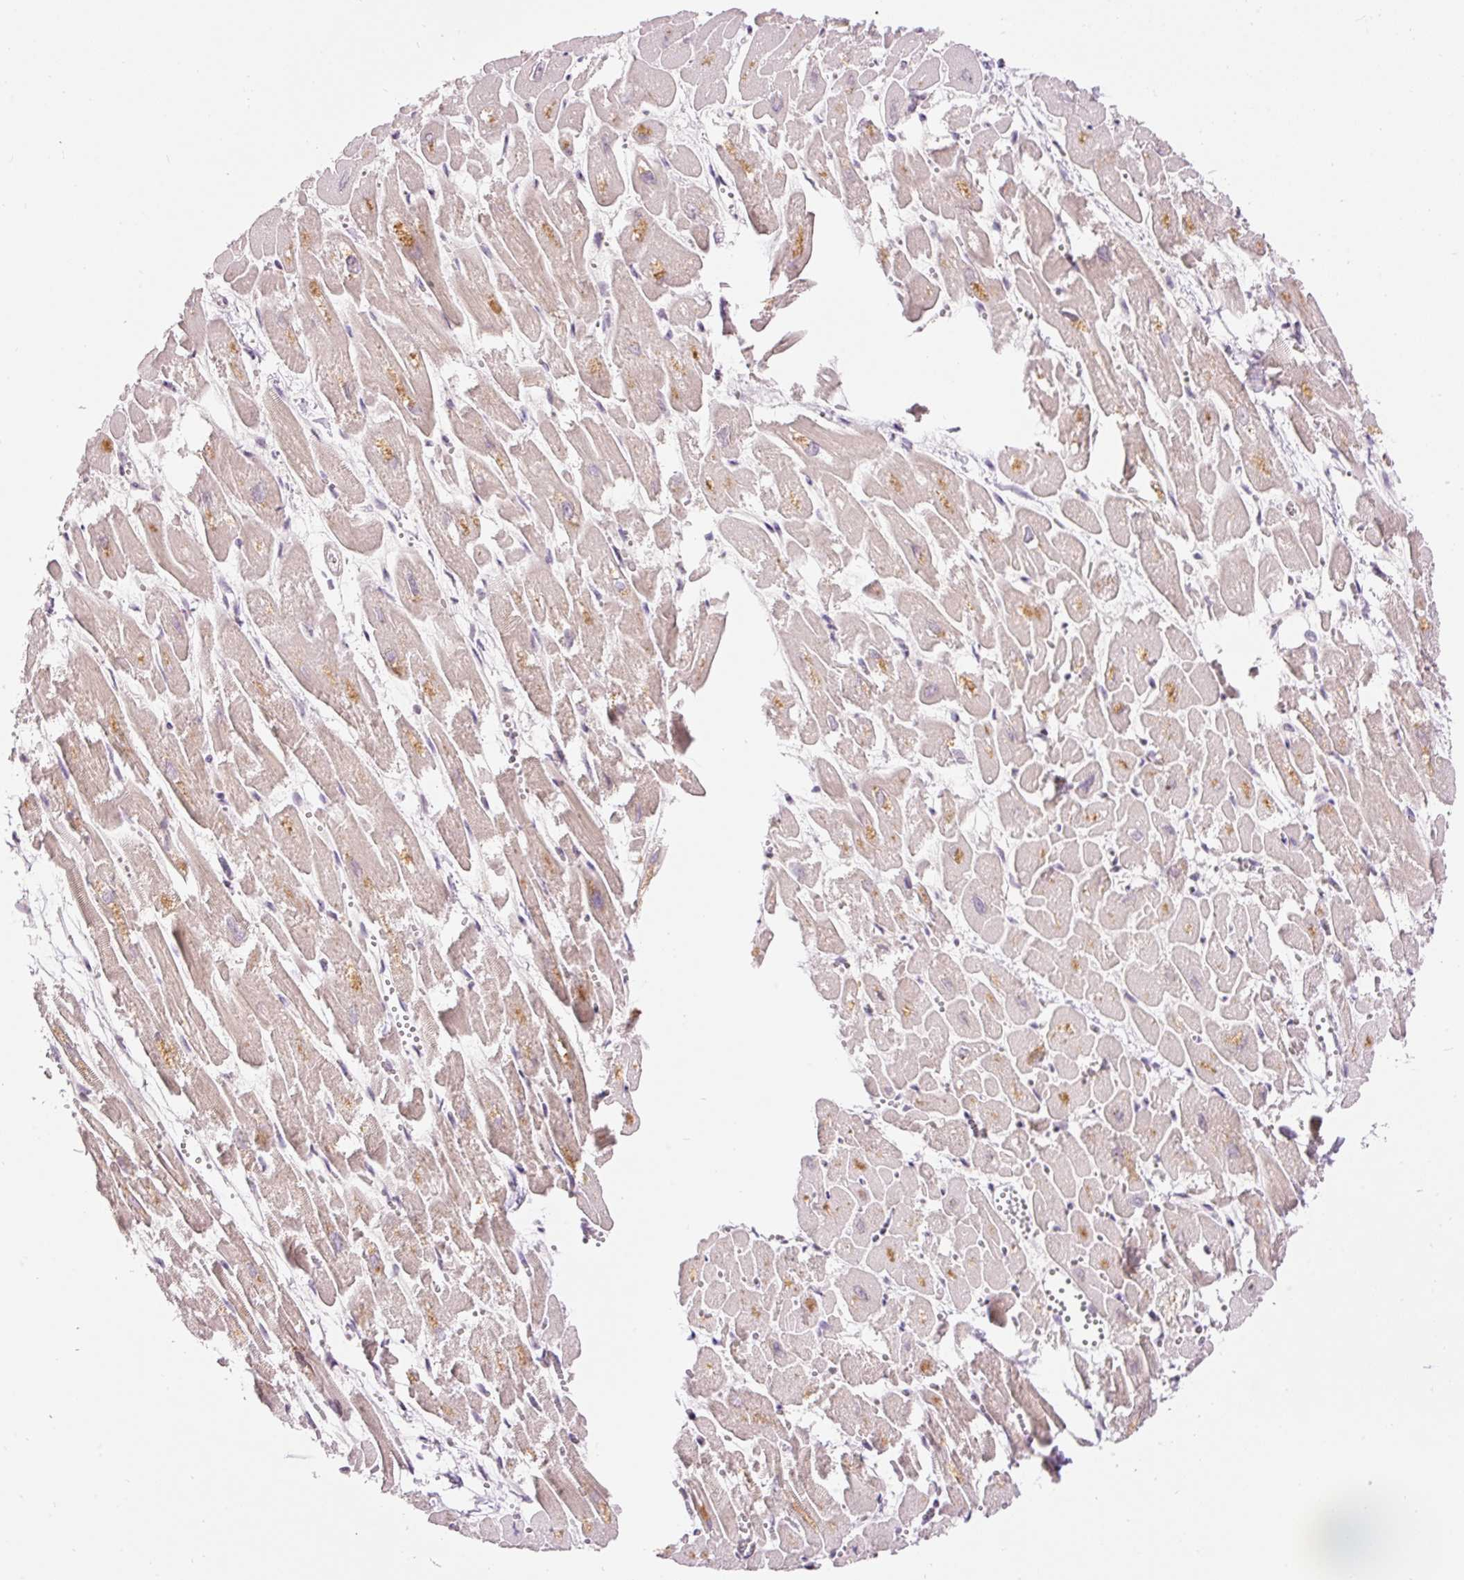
{"staining": {"intensity": "moderate", "quantity": "25%-75%", "location": "cytoplasmic/membranous"}, "tissue": "heart muscle", "cell_type": "Cardiomyocytes", "image_type": "normal", "snomed": [{"axis": "morphology", "description": "Normal tissue, NOS"}, {"axis": "topography", "description": "Heart"}], "caption": "Protein expression analysis of unremarkable heart muscle reveals moderate cytoplasmic/membranous positivity in about 25%-75% of cardiomyocytes.", "gene": "ABHD11", "patient": {"sex": "male", "age": 54}}